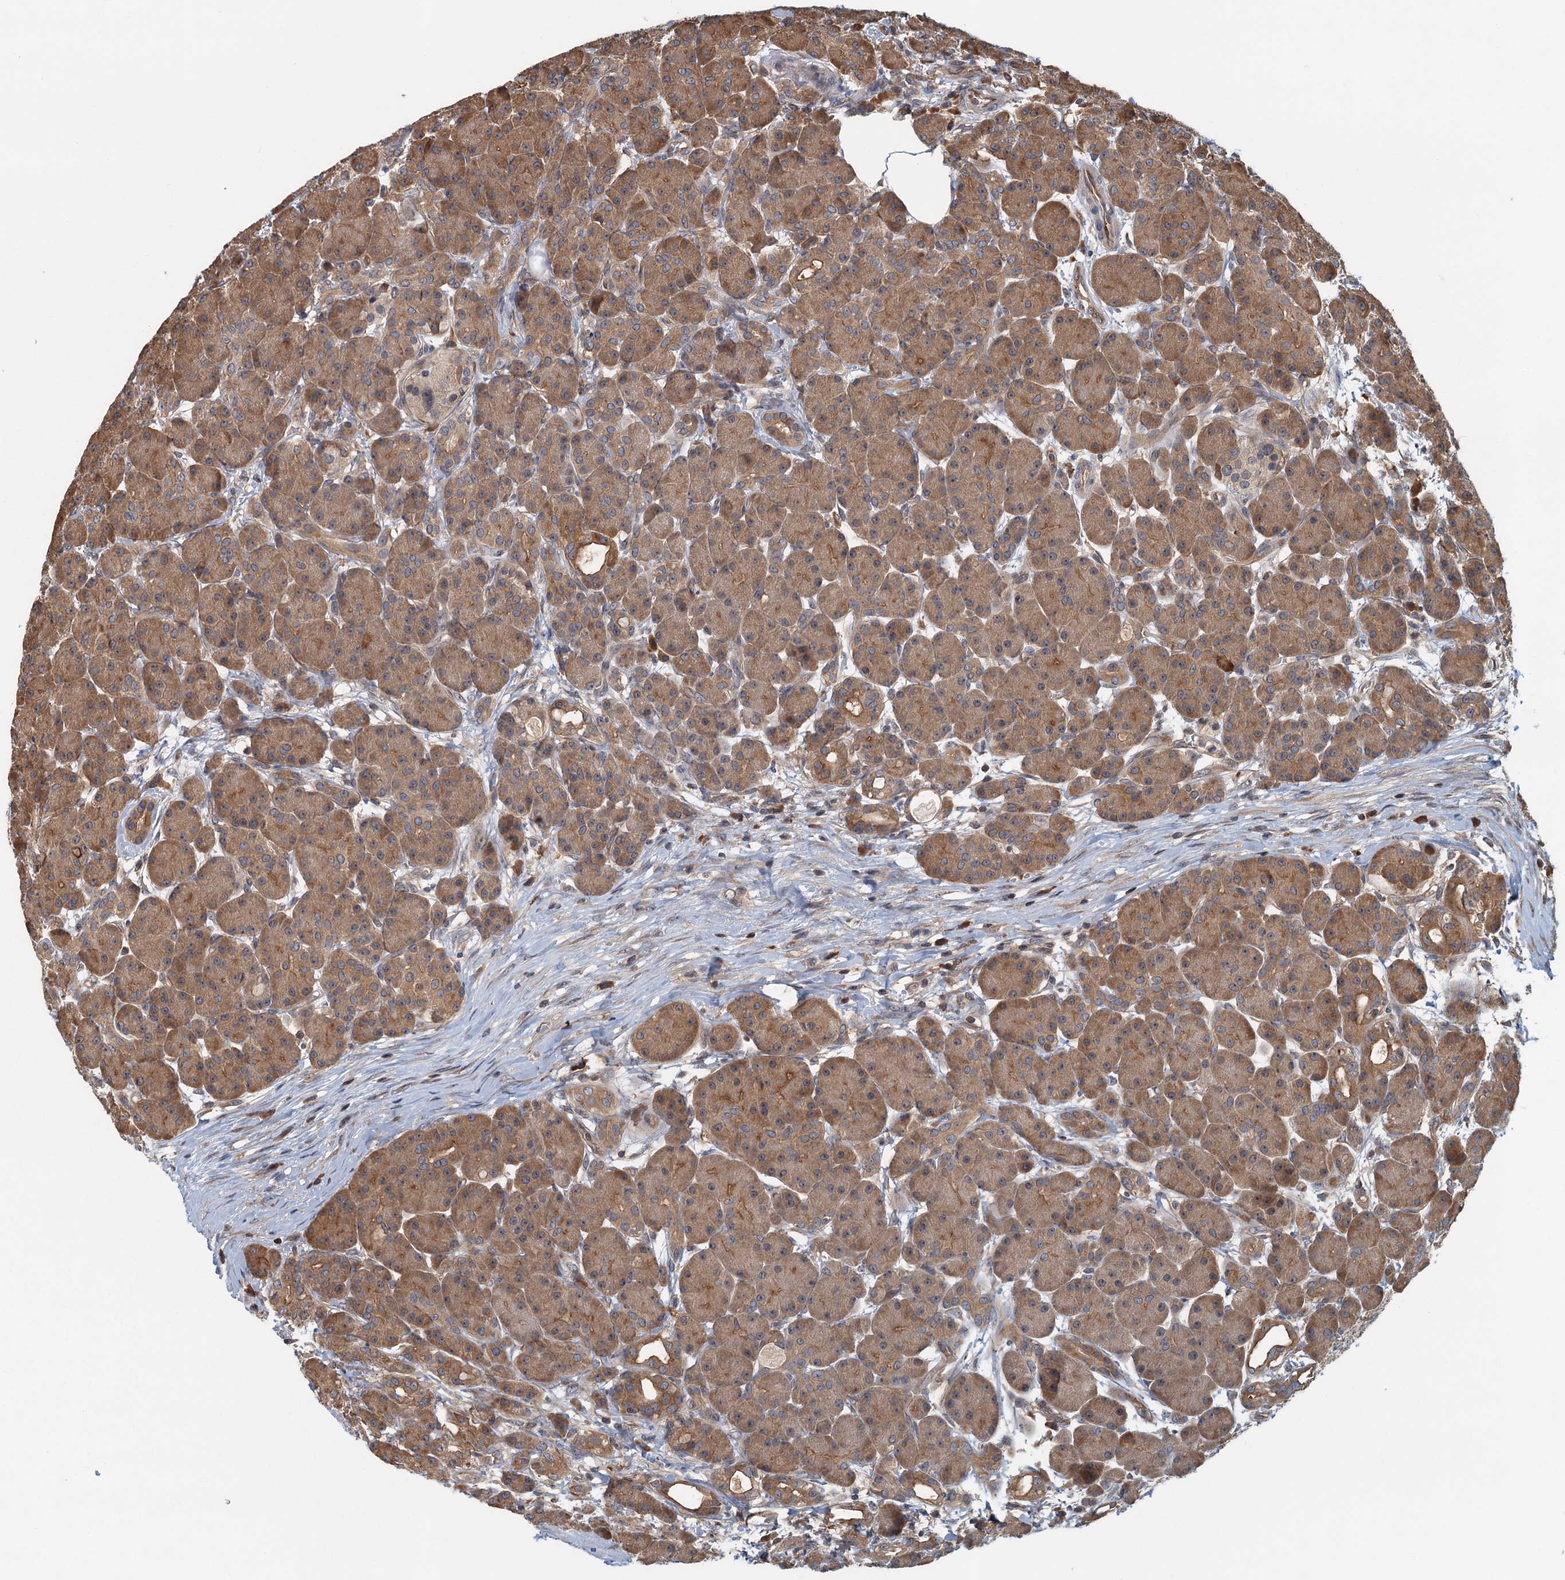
{"staining": {"intensity": "moderate", "quantity": ">75%", "location": "cytoplasmic/membranous"}, "tissue": "pancreas", "cell_type": "Exocrine glandular cells", "image_type": "normal", "snomed": [{"axis": "morphology", "description": "Normal tissue, NOS"}, {"axis": "topography", "description": "Pancreas"}], "caption": "A high-resolution micrograph shows IHC staining of benign pancreas, which exhibits moderate cytoplasmic/membranous staining in about >75% of exocrine glandular cells. The staining was performed using DAB (3,3'-diaminobenzidine), with brown indicating positive protein expression. Nuclei are stained blue with hematoxylin.", "gene": "ZNF527", "patient": {"sex": "male", "age": 63}}